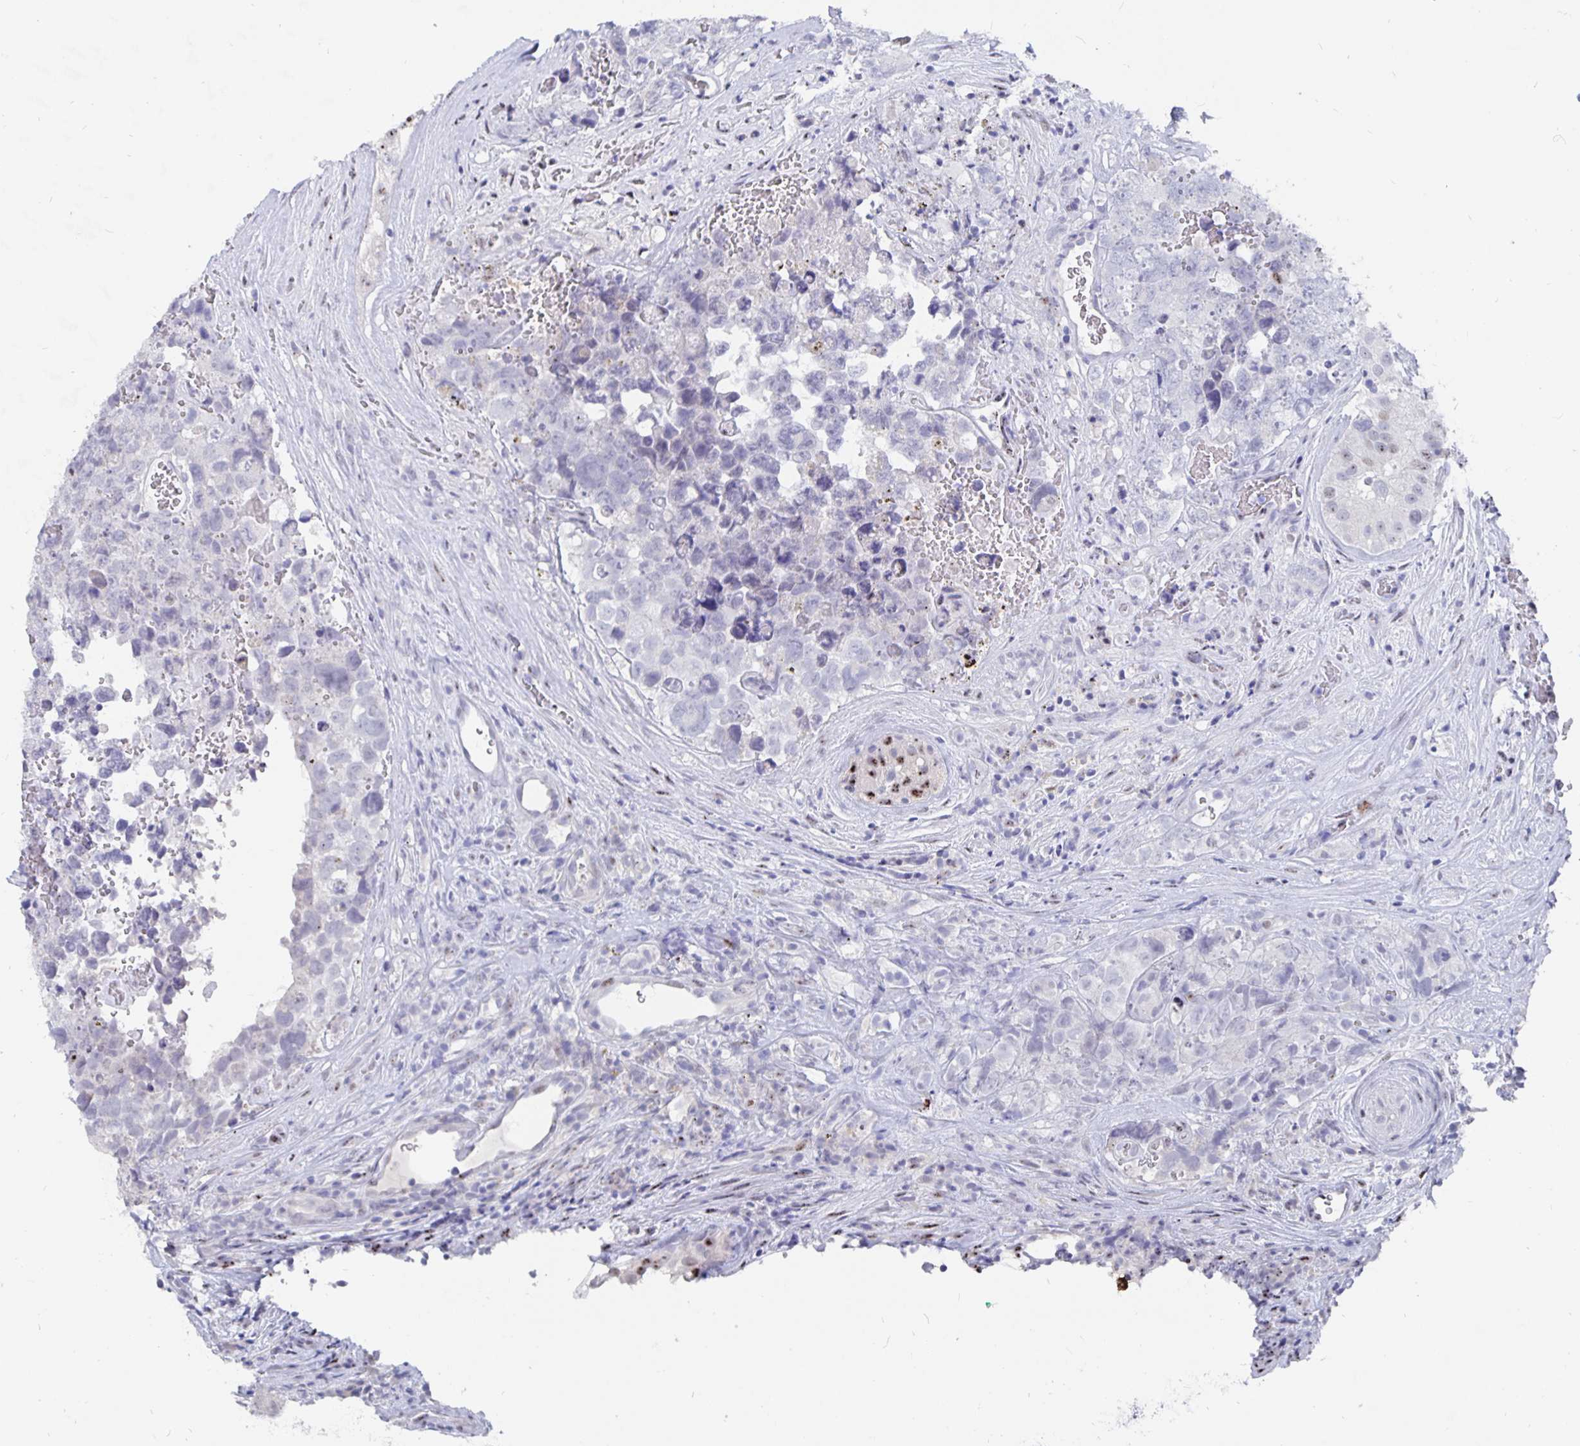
{"staining": {"intensity": "negative", "quantity": "none", "location": "none"}, "tissue": "testis cancer", "cell_type": "Tumor cells", "image_type": "cancer", "snomed": [{"axis": "morphology", "description": "Carcinoma, Embryonal, NOS"}, {"axis": "topography", "description": "Testis"}], "caption": "A micrograph of human testis cancer is negative for staining in tumor cells.", "gene": "SMOC1", "patient": {"sex": "male", "age": 18}}